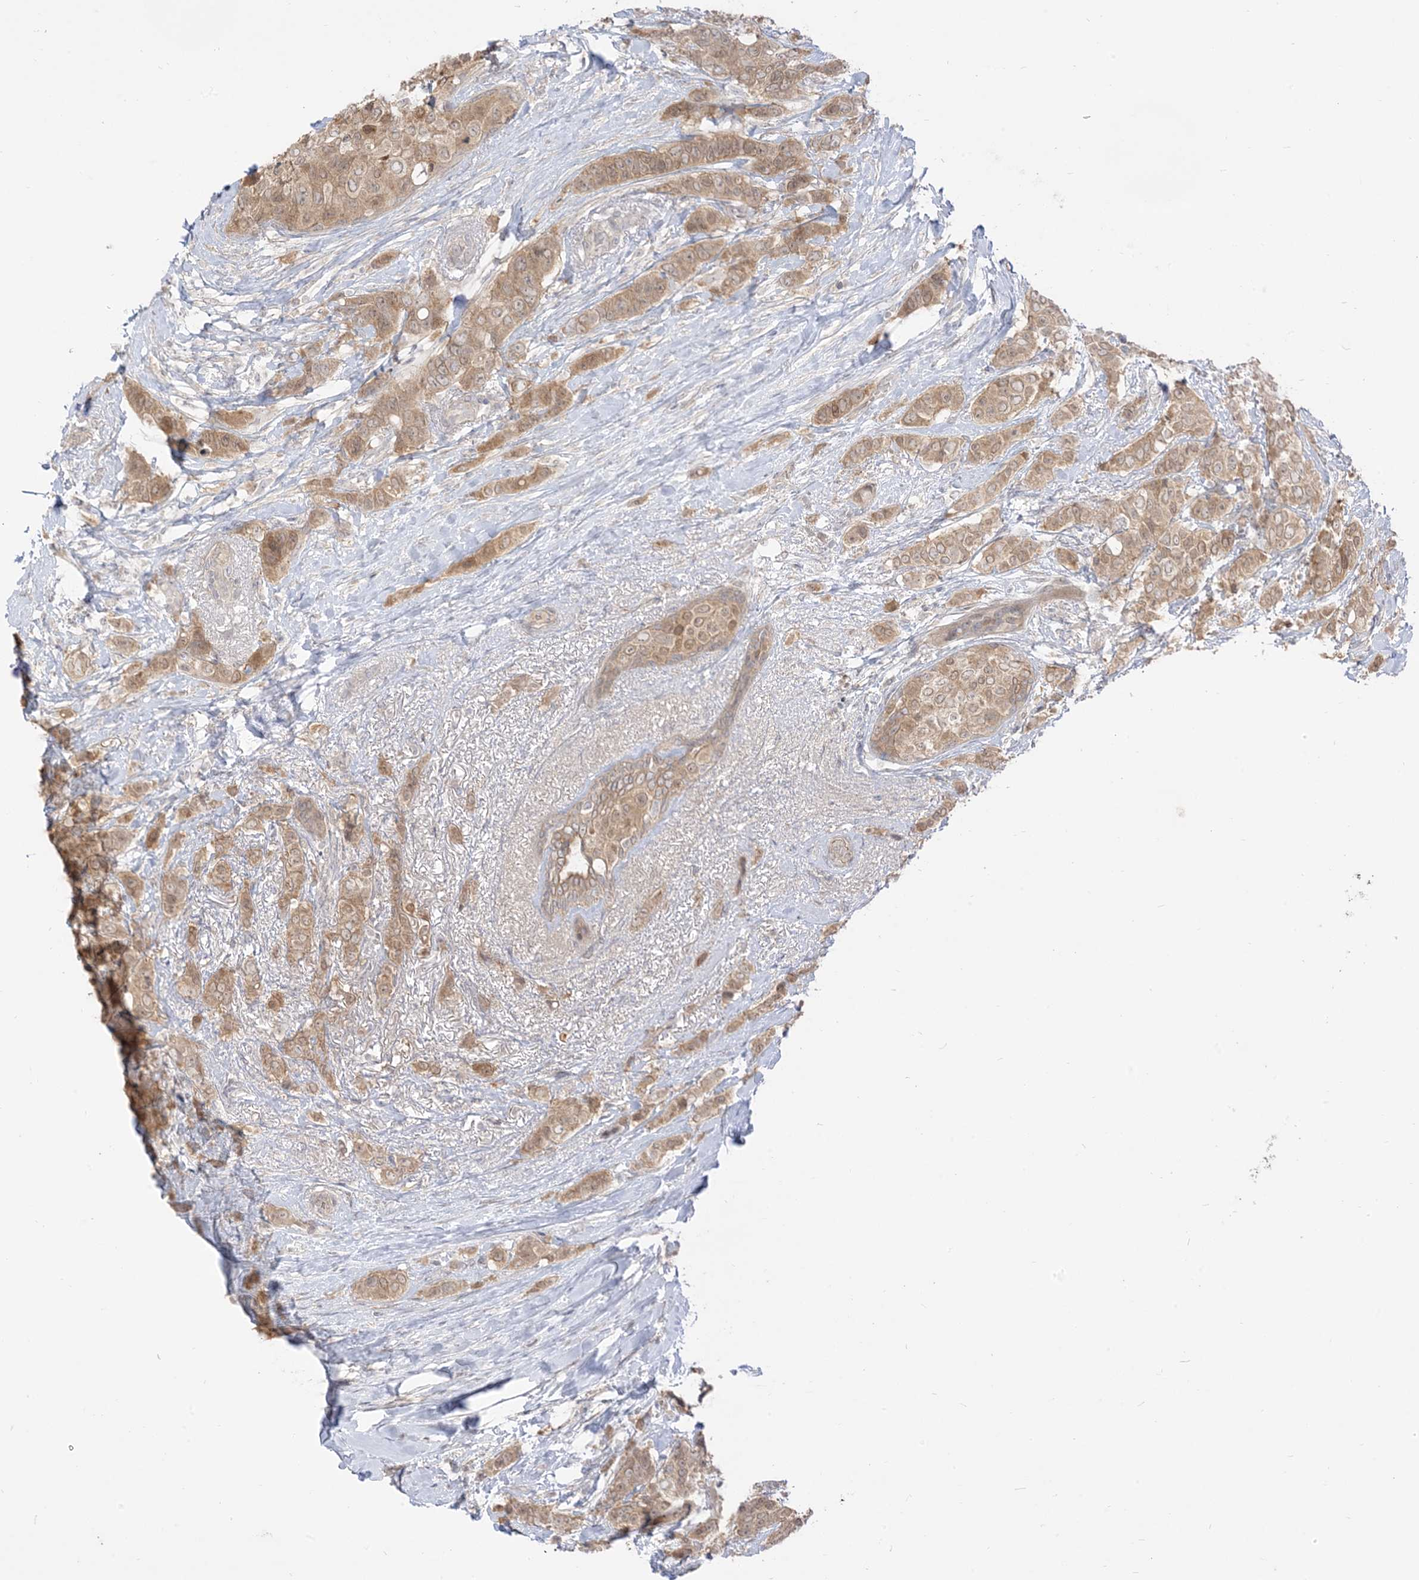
{"staining": {"intensity": "moderate", "quantity": ">75%", "location": "cytoplasmic/membranous,nuclear"}, "tissue": "breast cancer", "cell_type": "Tumor cells", "image_type": "cancer", "snomed": [{"axis": "morphology", "description": "Lobular carcinoma"}, {"axis": "topography", "description": "Breast"}], "caption": "Brown immunohistochemical staining in human breast lobular carcinoma reveals moderate cytoplasmic/membranous and nuclear expression in about >75% of tumor cells. Nuclei are stained in blue.", "gene": "TBCC", "patient": {"sex": "female", "age": 51}}